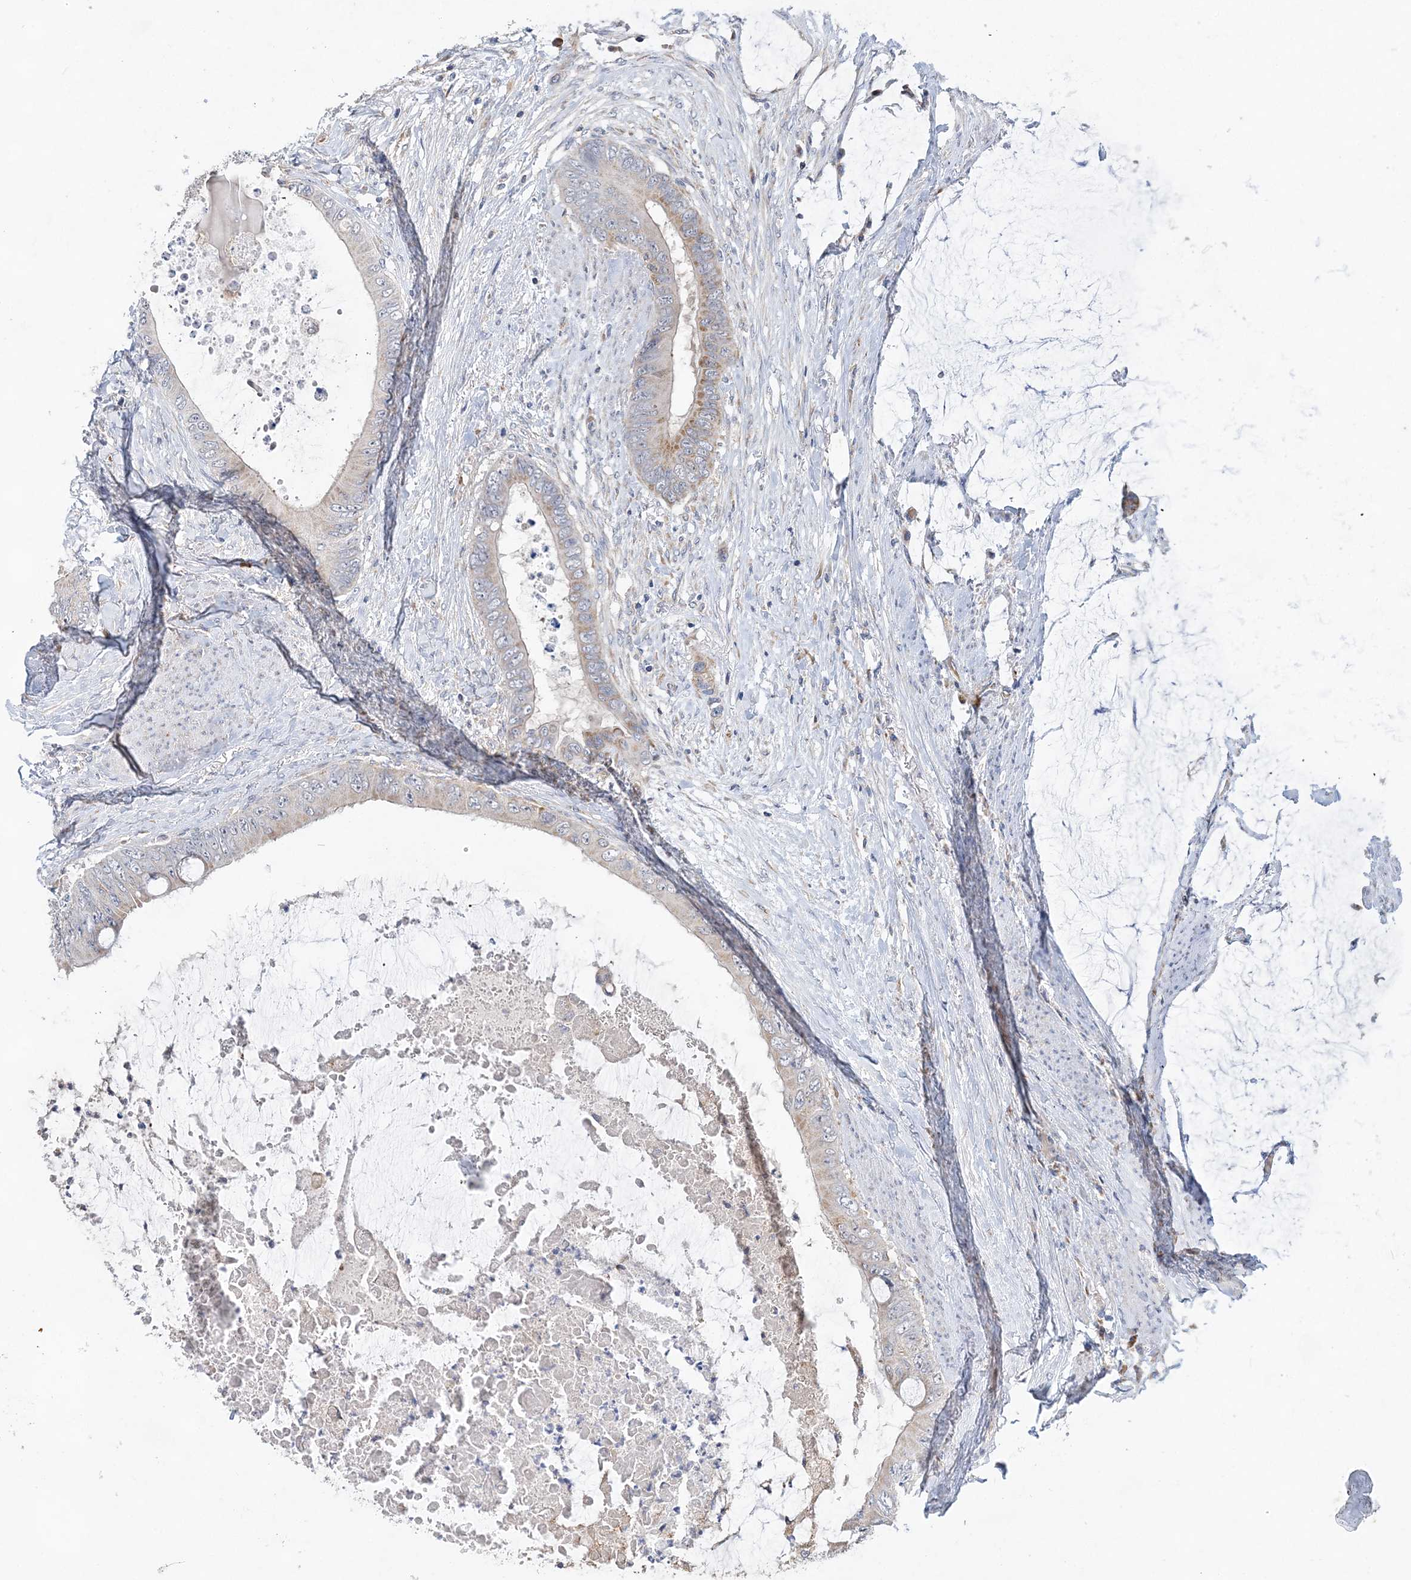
{"staining": {"intensity": "negative", "quantity": "none", "location": "none"}, "tissue": "colorectal cancer", "cell_type": "Tumor cells", "image_type": "cancer", "snomed": [{"axis": "morphology", "description": "Normal tissue, NOS"}, {"axis": "morphology", "description": "Adenocarcinoma, NOS"}, {"axis": "topography", "description": "Rectum"}, {"axis": "topography", "description": "Peripheral nerve tissue"}], "caption": "Immunohistochemistry (IHC) of human adenocarcinoma (colorectal) demonstrates no staining in tumor cells.", "gene": "TRAPPC13", "patient": {"sex": "female", "age": 77}}